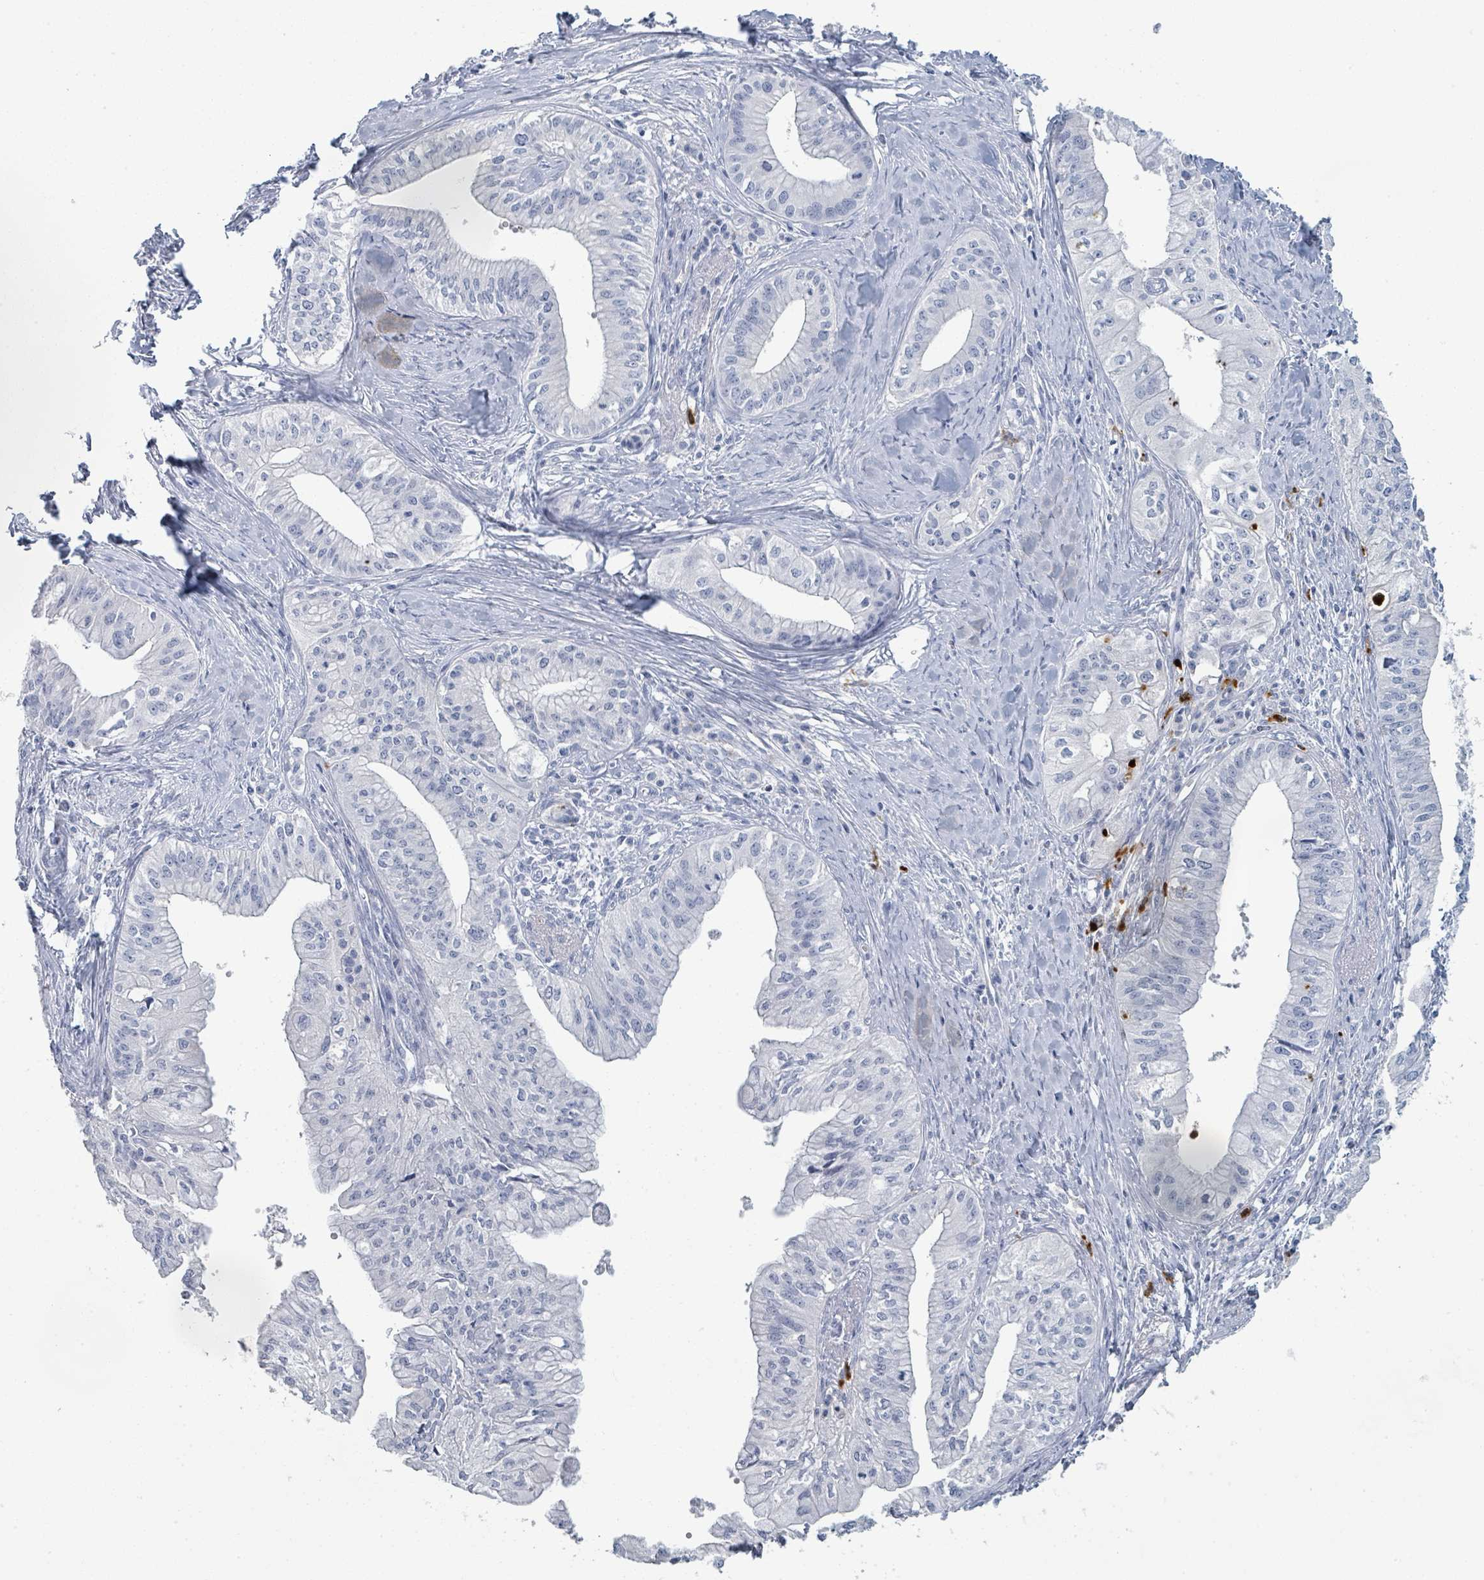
{"staining": {"intensity": "negative", "quantity": "none", "location": "none"}, "tissue": "pancreatic cancer", "cell_type": "Tumor cells", "image_type": "cancer", "snomed": [{"axis": "morphology", "description": "Adenocarcinoma, NOS"}, {"axis": "topography", "description": "Pancreas"}], "caption": "This micrograph is of pancreatic cancer (adenocarcinoma) stained with immunohistochemistry (IHC) to label a protein in brown with the nuclei are counter-stained blue. There is no expression in tumor cells.", "gene": "DEFA4", "patient": {"sex": "male", "age": 71}}